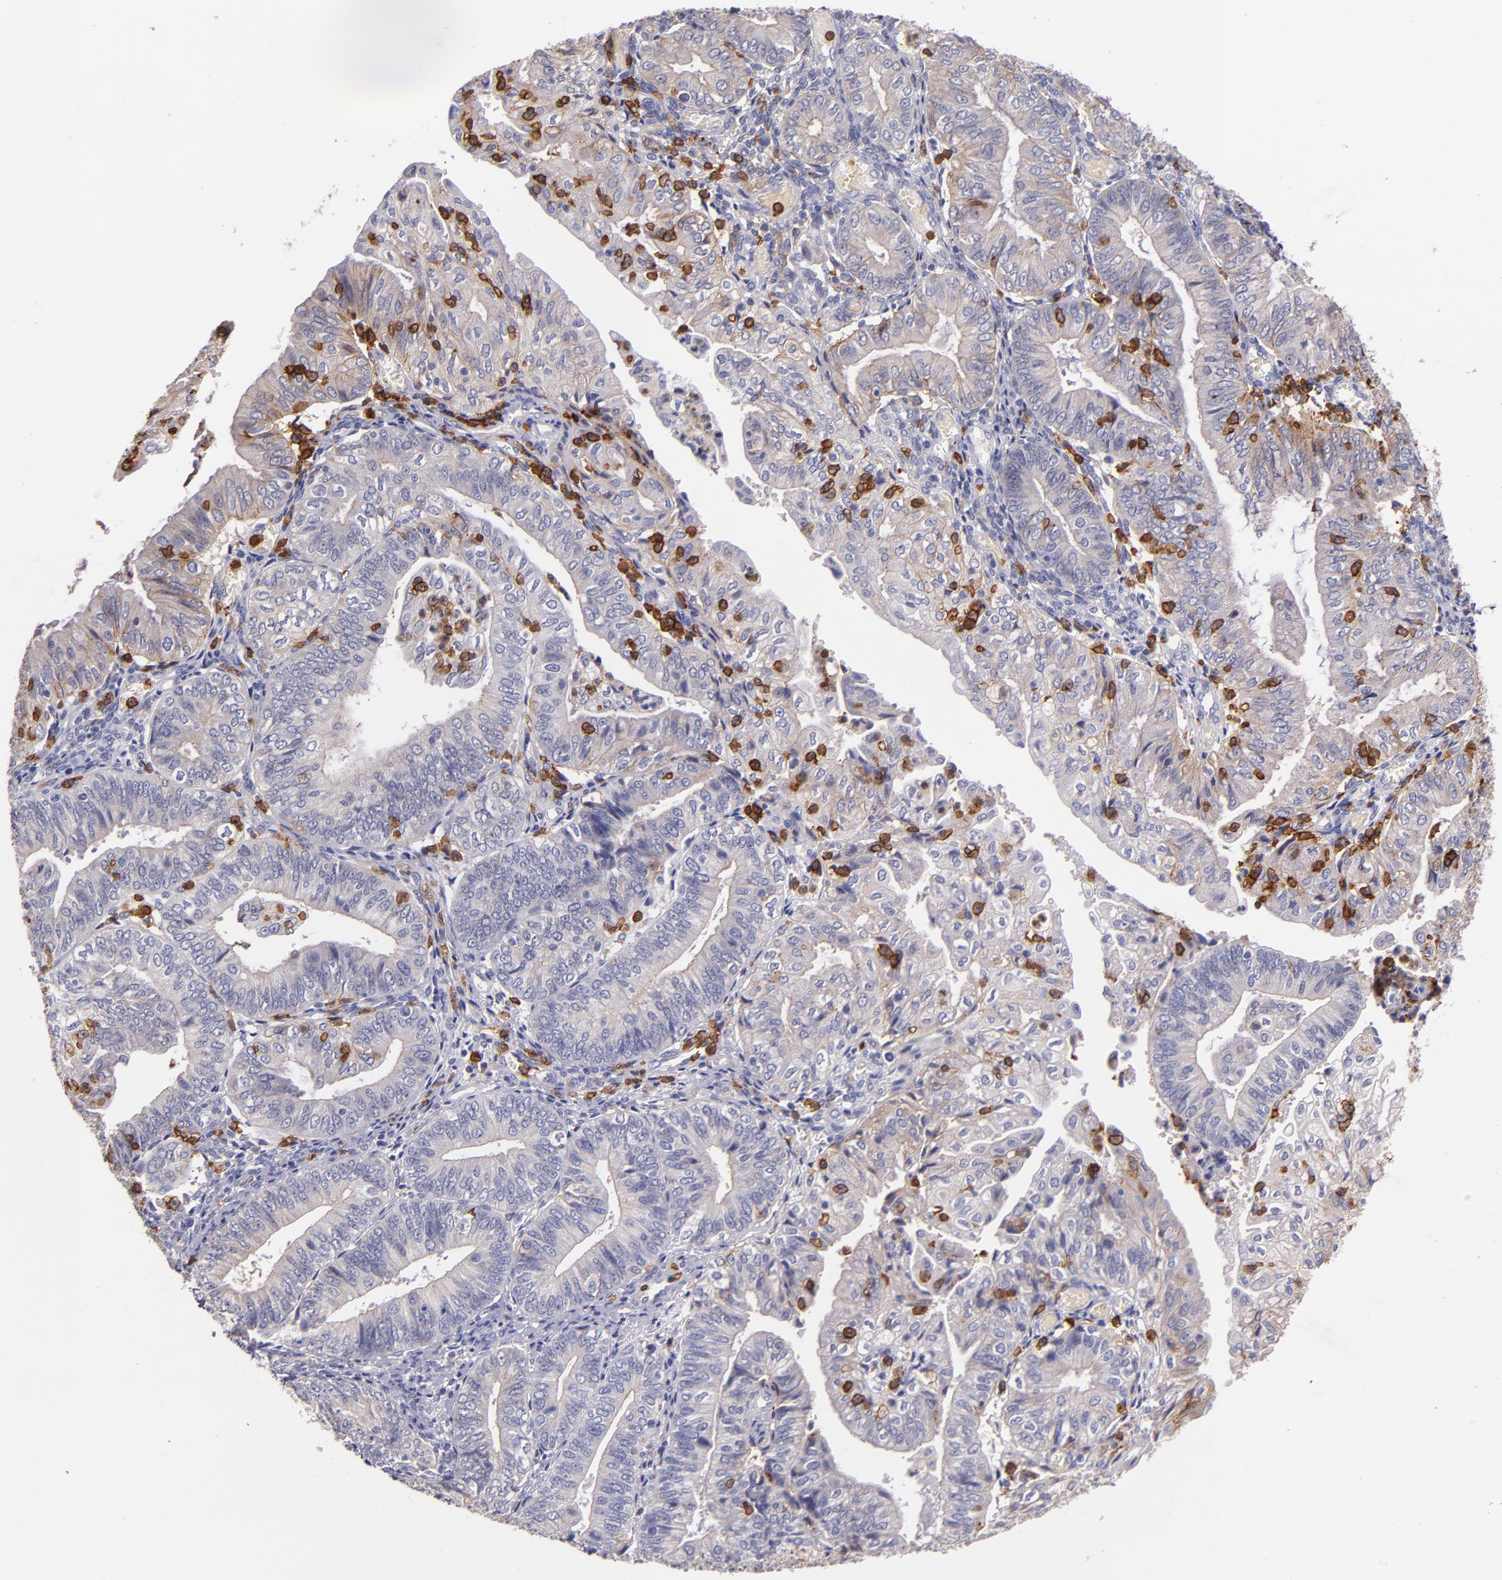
{"staining": {"intensity": "weak", "quantity": "<25%", "location": "cytoplasmic/membranous"}, "tissue": "endometrial cancer", "cell_type": "Tumor cells", "image_type": "cancer", "snomed": [{"axis": "morphology", "description": "Adenocarcinoma, NOS"}, {"axis": "topography", "description": "Endometrium"}], "caption": "Immunohistochemistry (IHC) micrograph of neoplastic tissue: adenocarcinoma (endometrial) stained with DAB demonstrates no significant protein staining in tumor cells.", "gene": "C5AR1", "patient": {"sex": "female", "age": 55}}